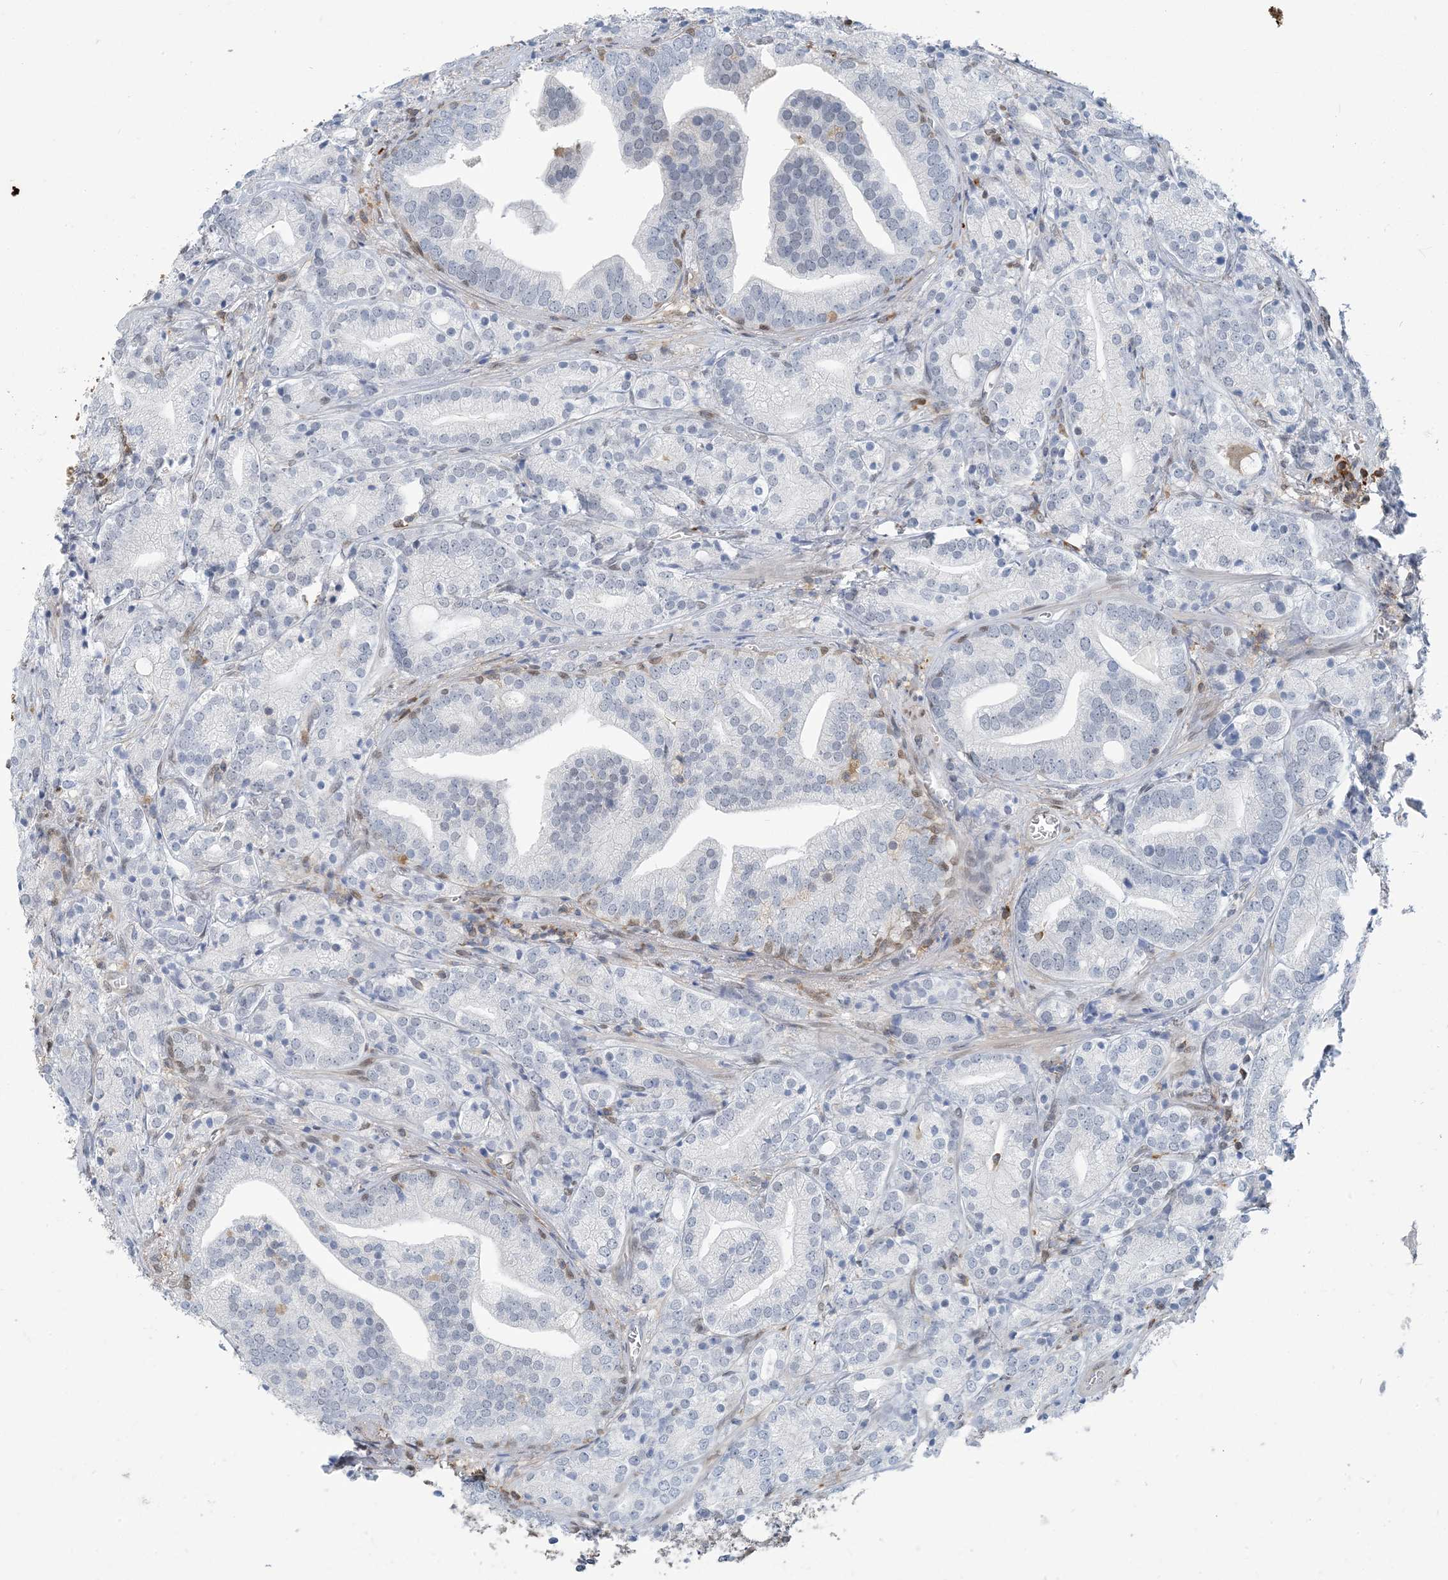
{"staining": {"intensity": "negative", "quantity": "none", "location": "none"}, "tissue": "prostate cancer", "cell_type": "Tumor cells", "image_type": "cancer", "snomed": [{"axis": "morphology", "description": "Adenocarcinoma, High grade"}, {"axis": "topography", "description": "Prostate"}], "caption": "DAB (3,3'-diaminobenzidine) immunohistochemical staining of human adenocarcinoma (high-grade) (prostate) demonstrates no significant positivity in tumor cells.", "gene": "ZC3H12A", "patient": {"sex": "male", "age": 57}}